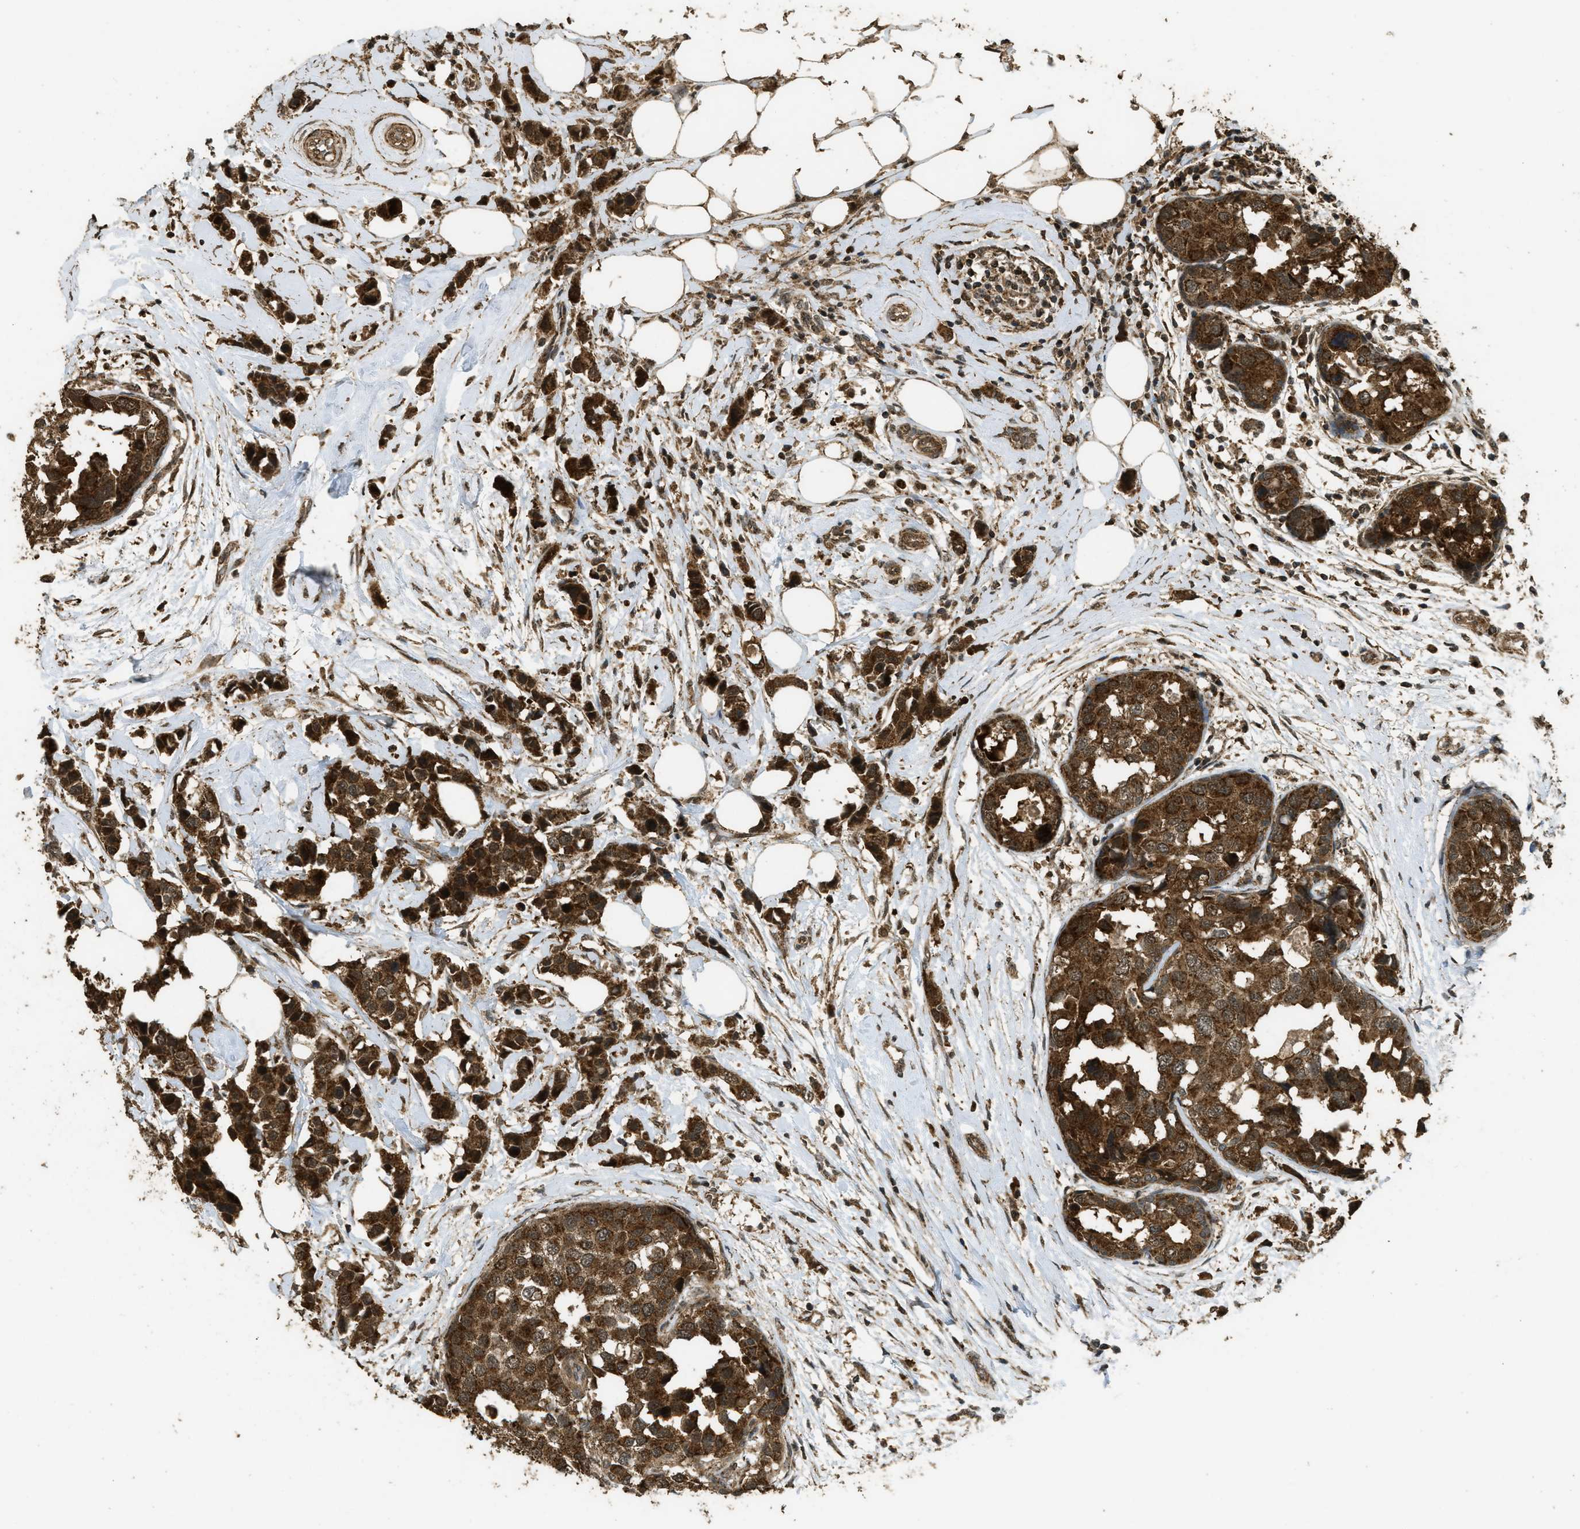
{"staining": {"intensity": "strong", "quantity": ">75%", "location": "cytoplasmic/membranous"}, "tissue": "breast cancer", "cell_type": "Tumor cells", "image_type": "cancer", "snomed": [{"axis": "morphology", "description": "Normal tissue, NOS"}, {"axis": "morphology", "description": "Duct carcinoma"}, {"axis": "topography", "description": "Breast"}], "caption": "Immunohistochemistry (IHC) of breast cancer shows high levels of strong cytoplasmic/membranous staining in approximately >75% of tumor cells.", "gene": "CTPS1", "patient": {"sex": "female", "age": 50}}